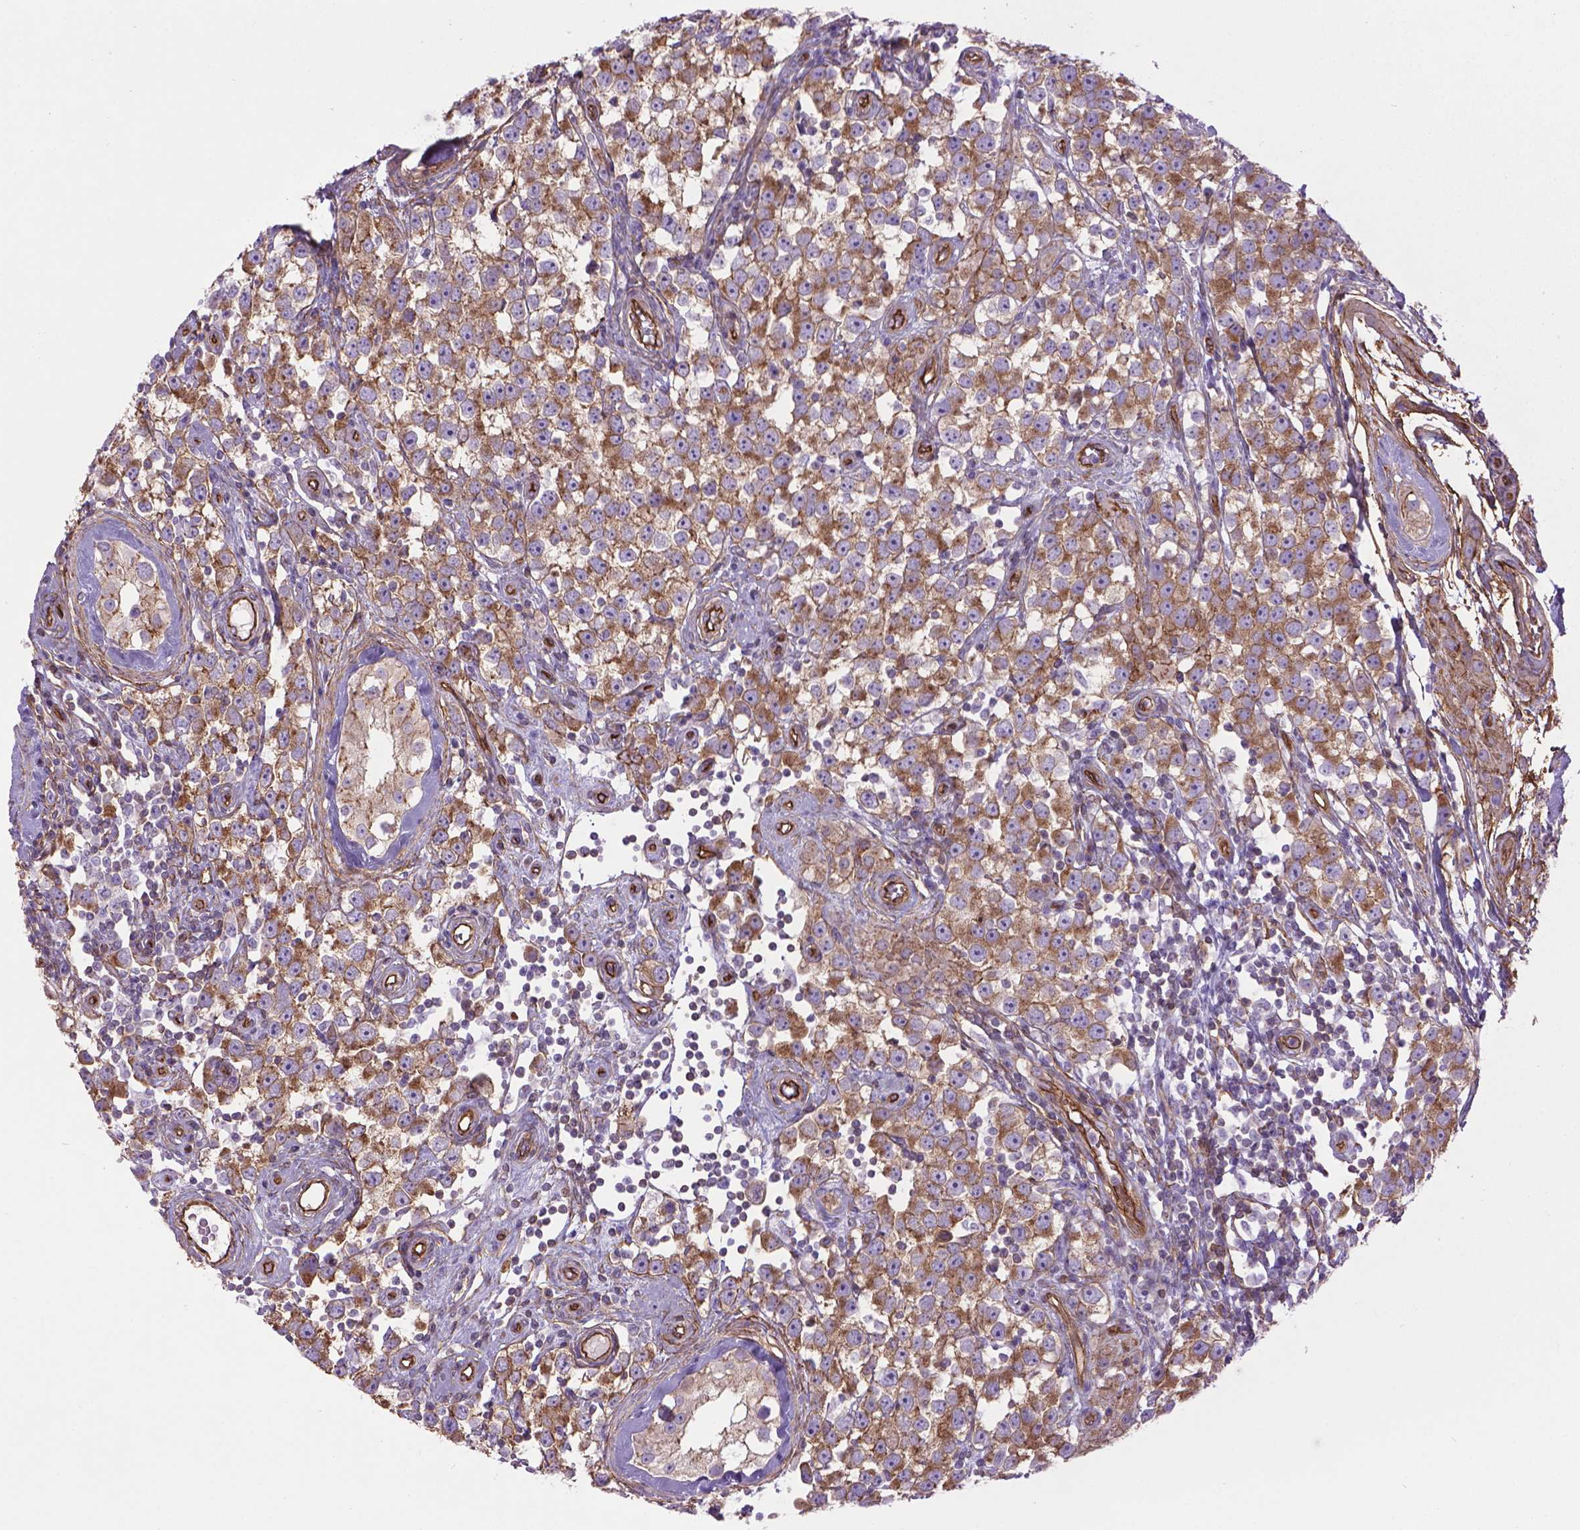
{"staining": {"intensity": "moderate", "quantity": ">75%", "location": "cytoplasmic/membranous"}, "tissue": "testis cancer", "cell_type": "Tumor cells", "image_type": "cancer", "snomed": [{"axis": "morphology", "description": "Seminoma, NOS"}, {"axis": "topography", "description": "Testis"}], "caption": "Testis cancer tissue exhibits moderate cytoplasmic/membranous staining in about >75% of tumor cells", "gene": "TENT5A", "patient": {"sex": "male", "age": 34}}